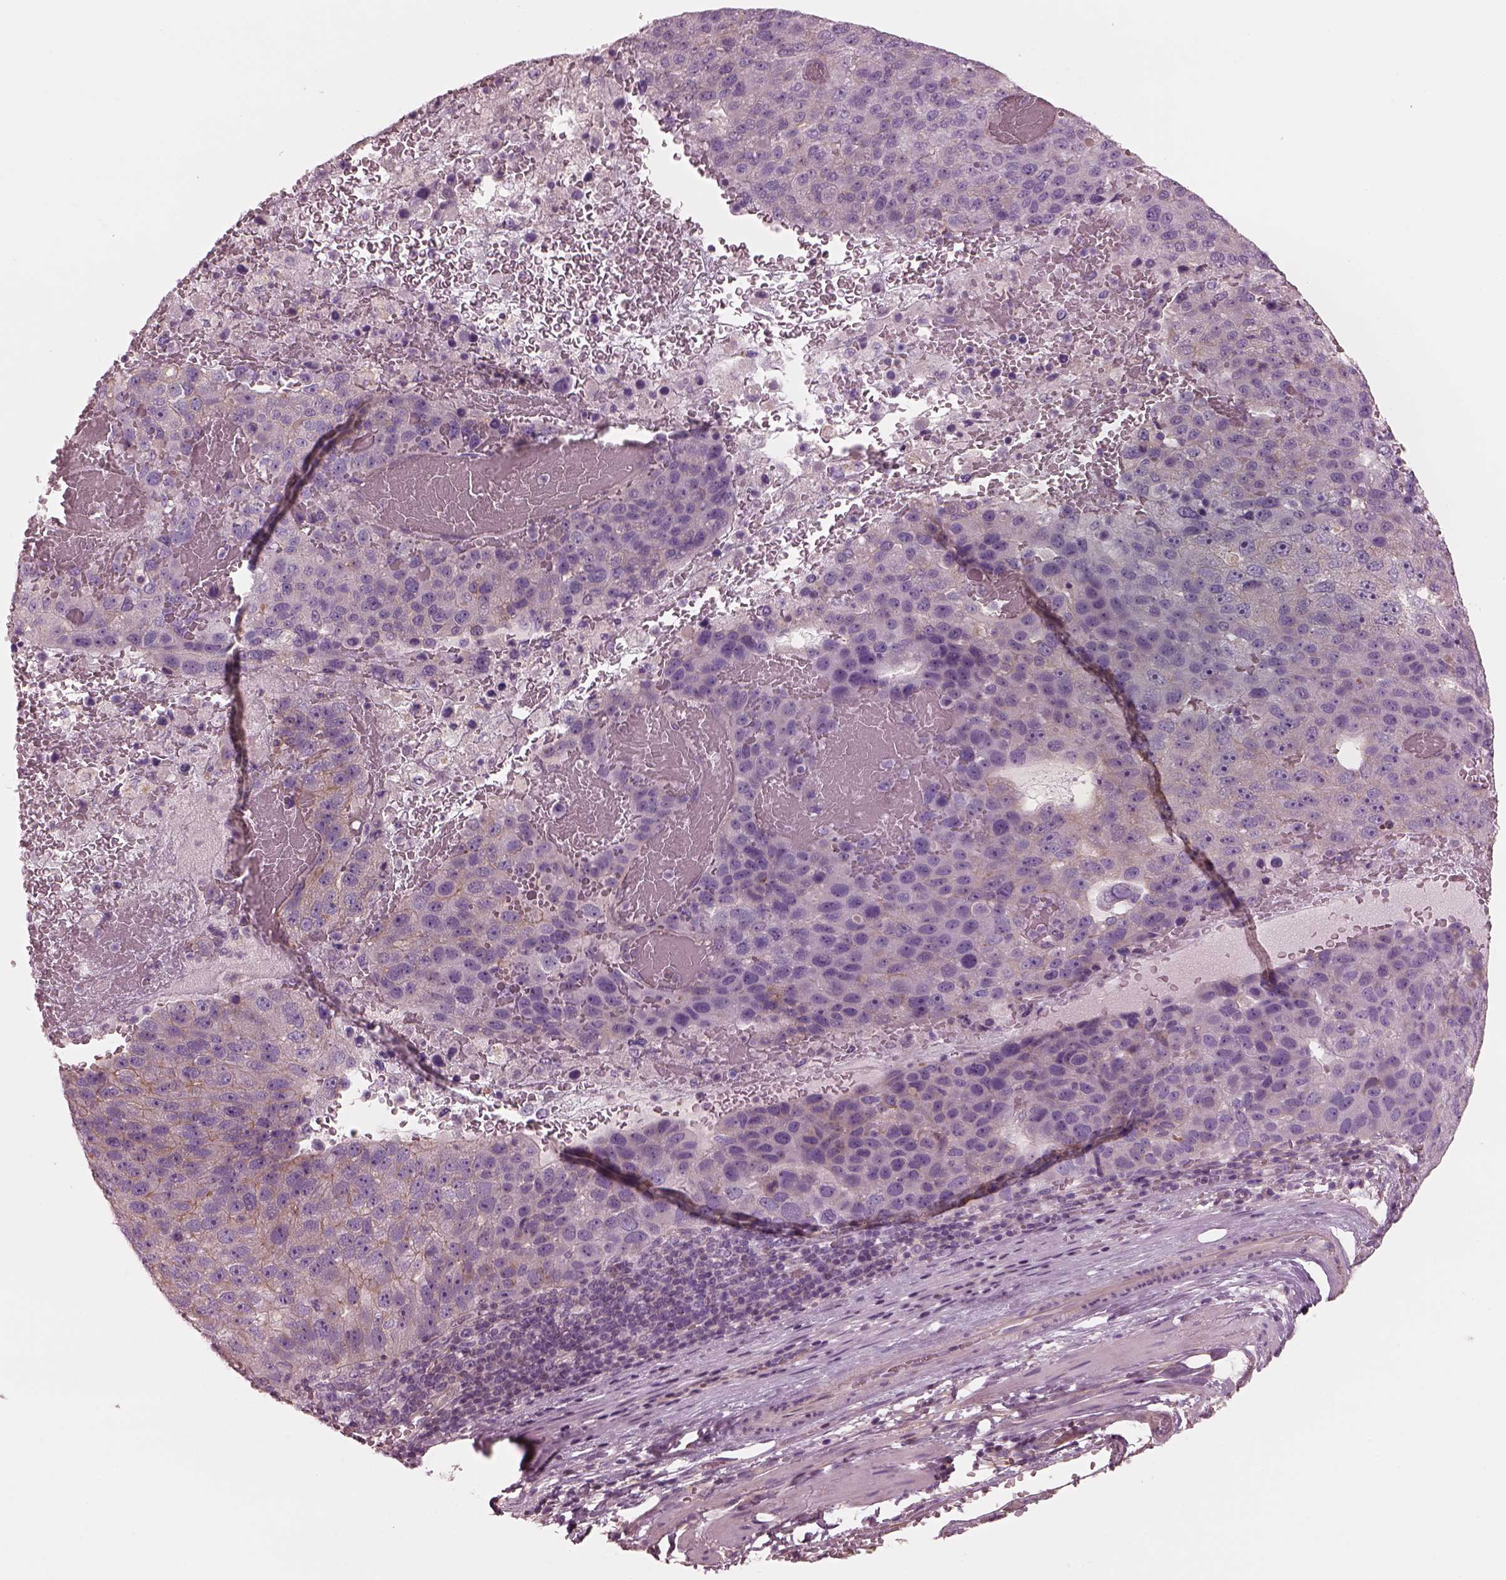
{"staining": {"intensity": "negative", "quantity": "none", "location": "none"}, "tissue": "pancreatic cancer", "cell_type": "Tumor cells", "image_type": "cancer", "snomed": [{"axis": "morphology", "description": "Adenocarcinoma, NOS"}, {"axis": "topography", "description": "Pancreas"}], "caption": "Immunohistochemistry micrograph of pancreatic adenocarcinoma stained for a protein (brown), which exhibits no expression in tumor cells.", "gene": "ELAPOR1", "patient": {"sex": "female", "age": 61}}